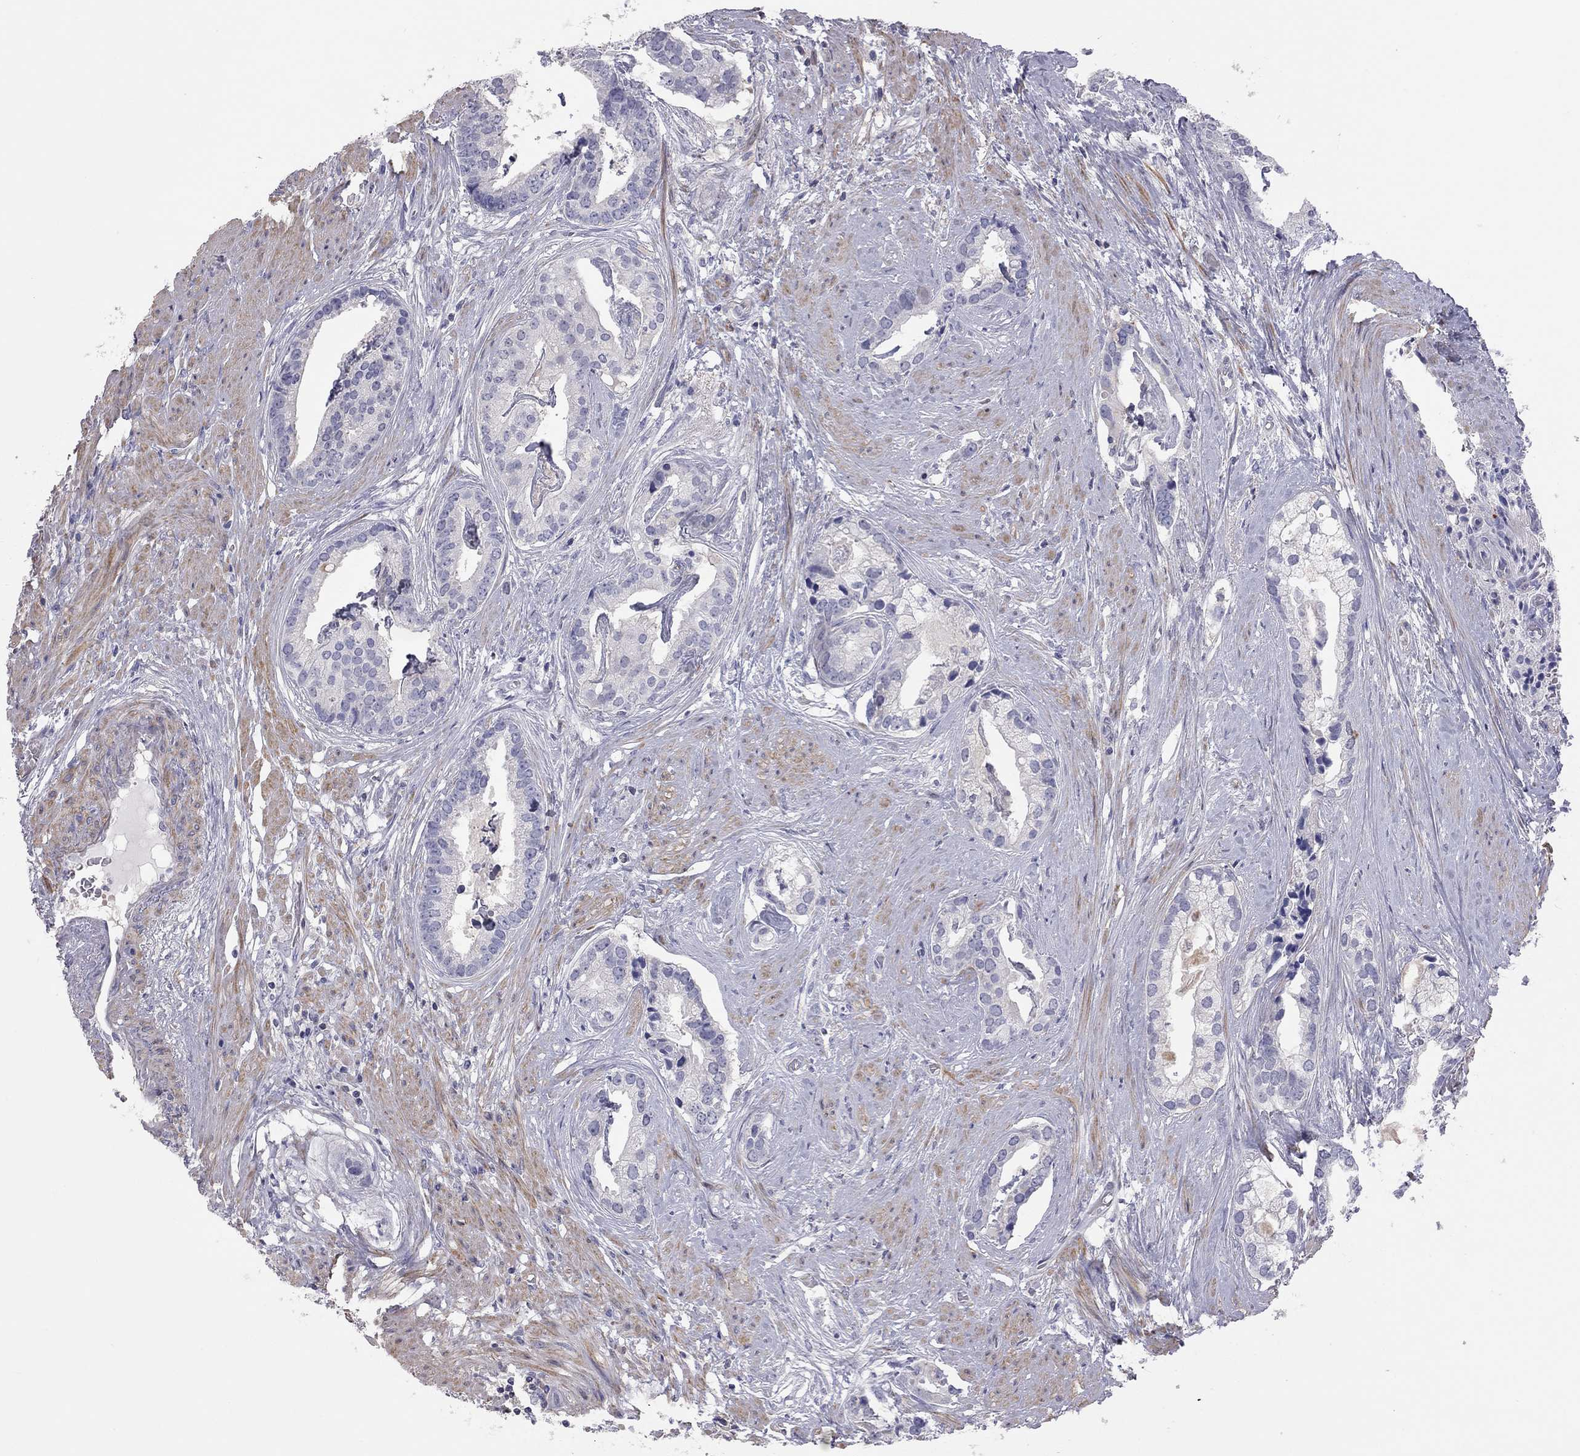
{"staining": {"intensity": "negative", "quantity": "none", "location": "none"}, "tissue": "prostate cancer", "cell_type": "Tumor cells", "image_type": "cancer", "snomed": [{"axis": "morphology", "description": "Adenocarcinoma, NOS"}, {"axis": "topography", "description": "Prostate and seminal vesicle, NOS"}, {"axis": "topography", "description": "Prostate"}], "caption": "Human prostate cancer stained for a protein using immunohistochemistry reveals no expression in tumor cells.", "gene": "ADCYAP1", "patient": {"sex": "male", "age": 44}}